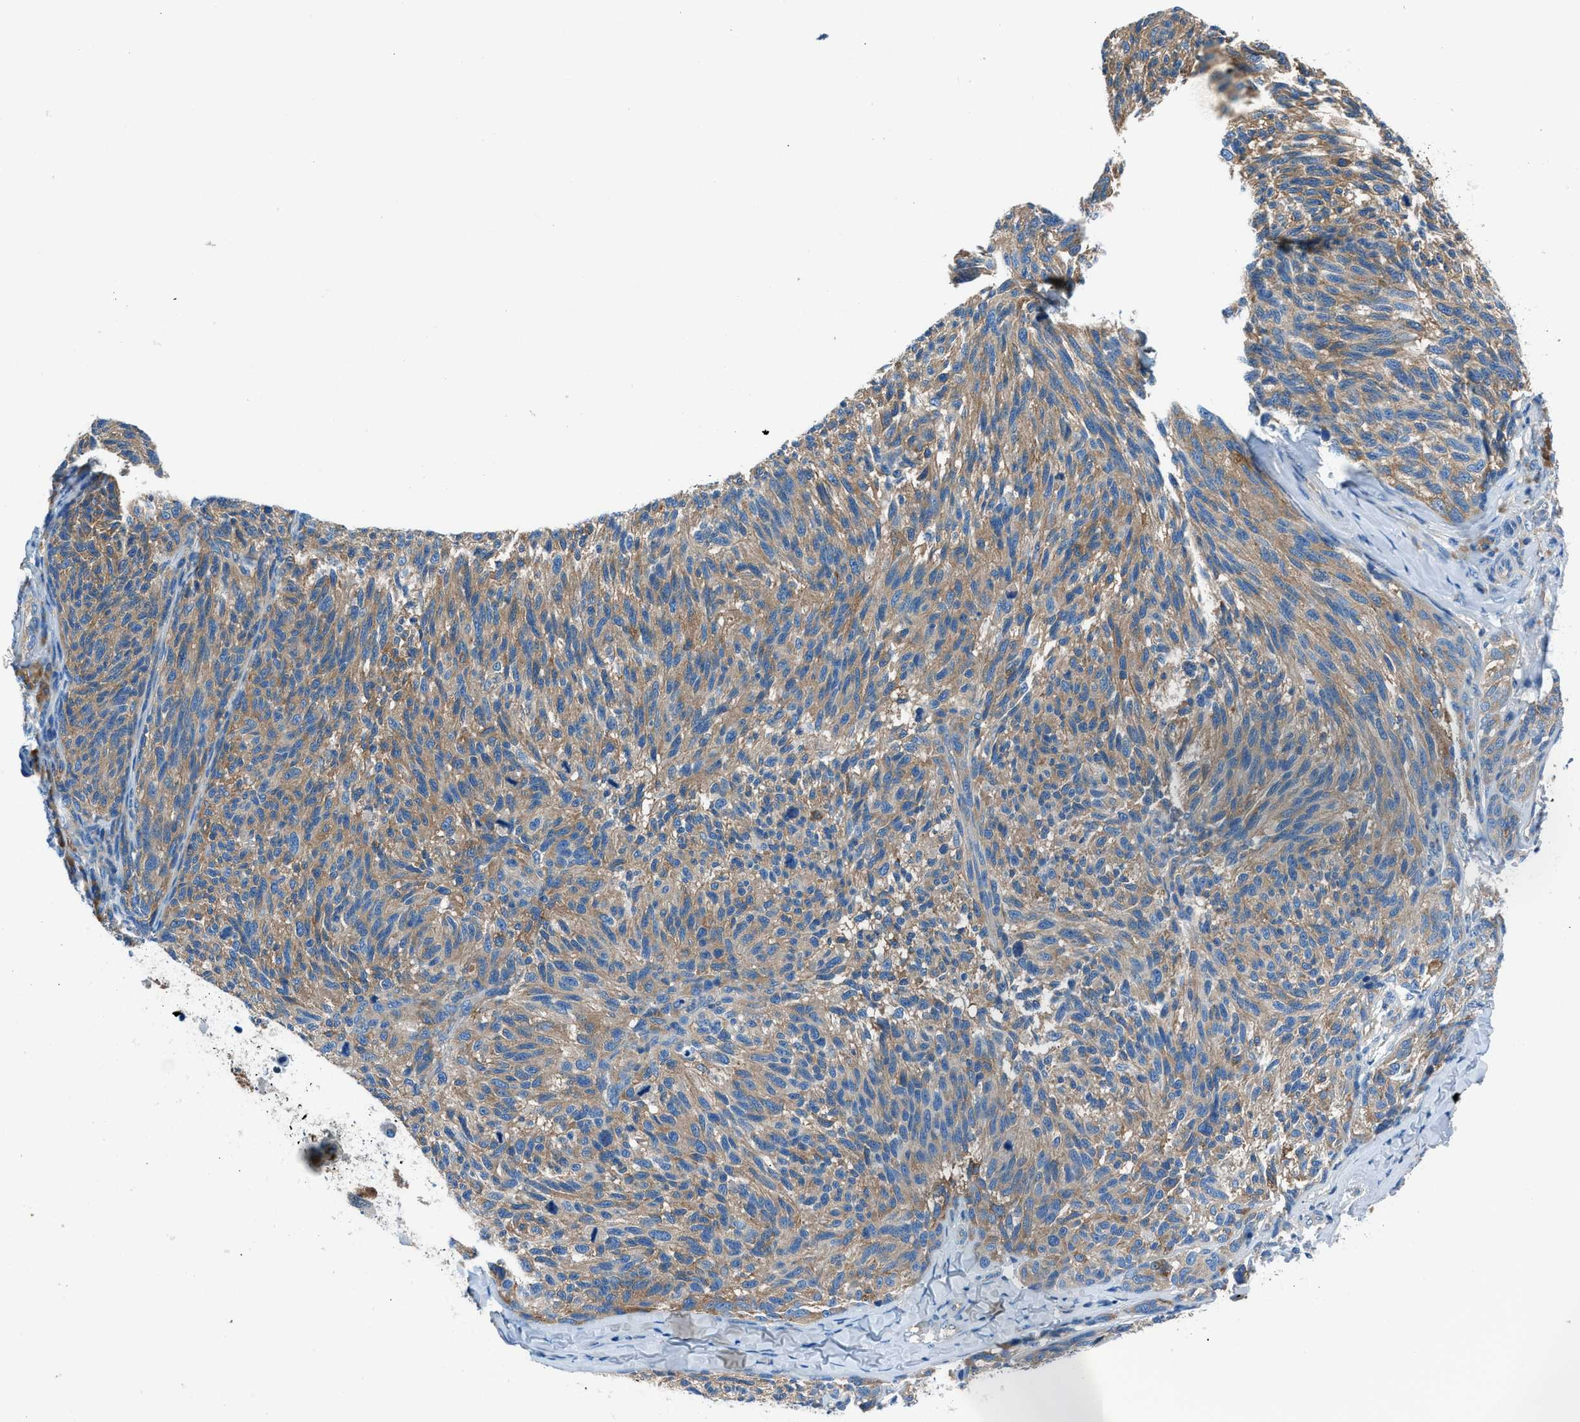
{"staining": {"intensity": "moderate", "quantity": "25%-75%", "location": "cytoplasmic/membranous"}, "tissue": "melanoma", "cell_type": "Tumor cells", "image_type": "cancer", "snomed": [{"axis": "morphology", "description": "Malignant melanoma, NOS"}, {"axis": "topography", "description": "Skin"}], "caption": "An image of human malignant melanoma stained for a protein shows moderate cytoplasmic/membranous brown staining in tumor cells.", "gene": "SARS1", "patient": {"sex": "female", "age": 73}}